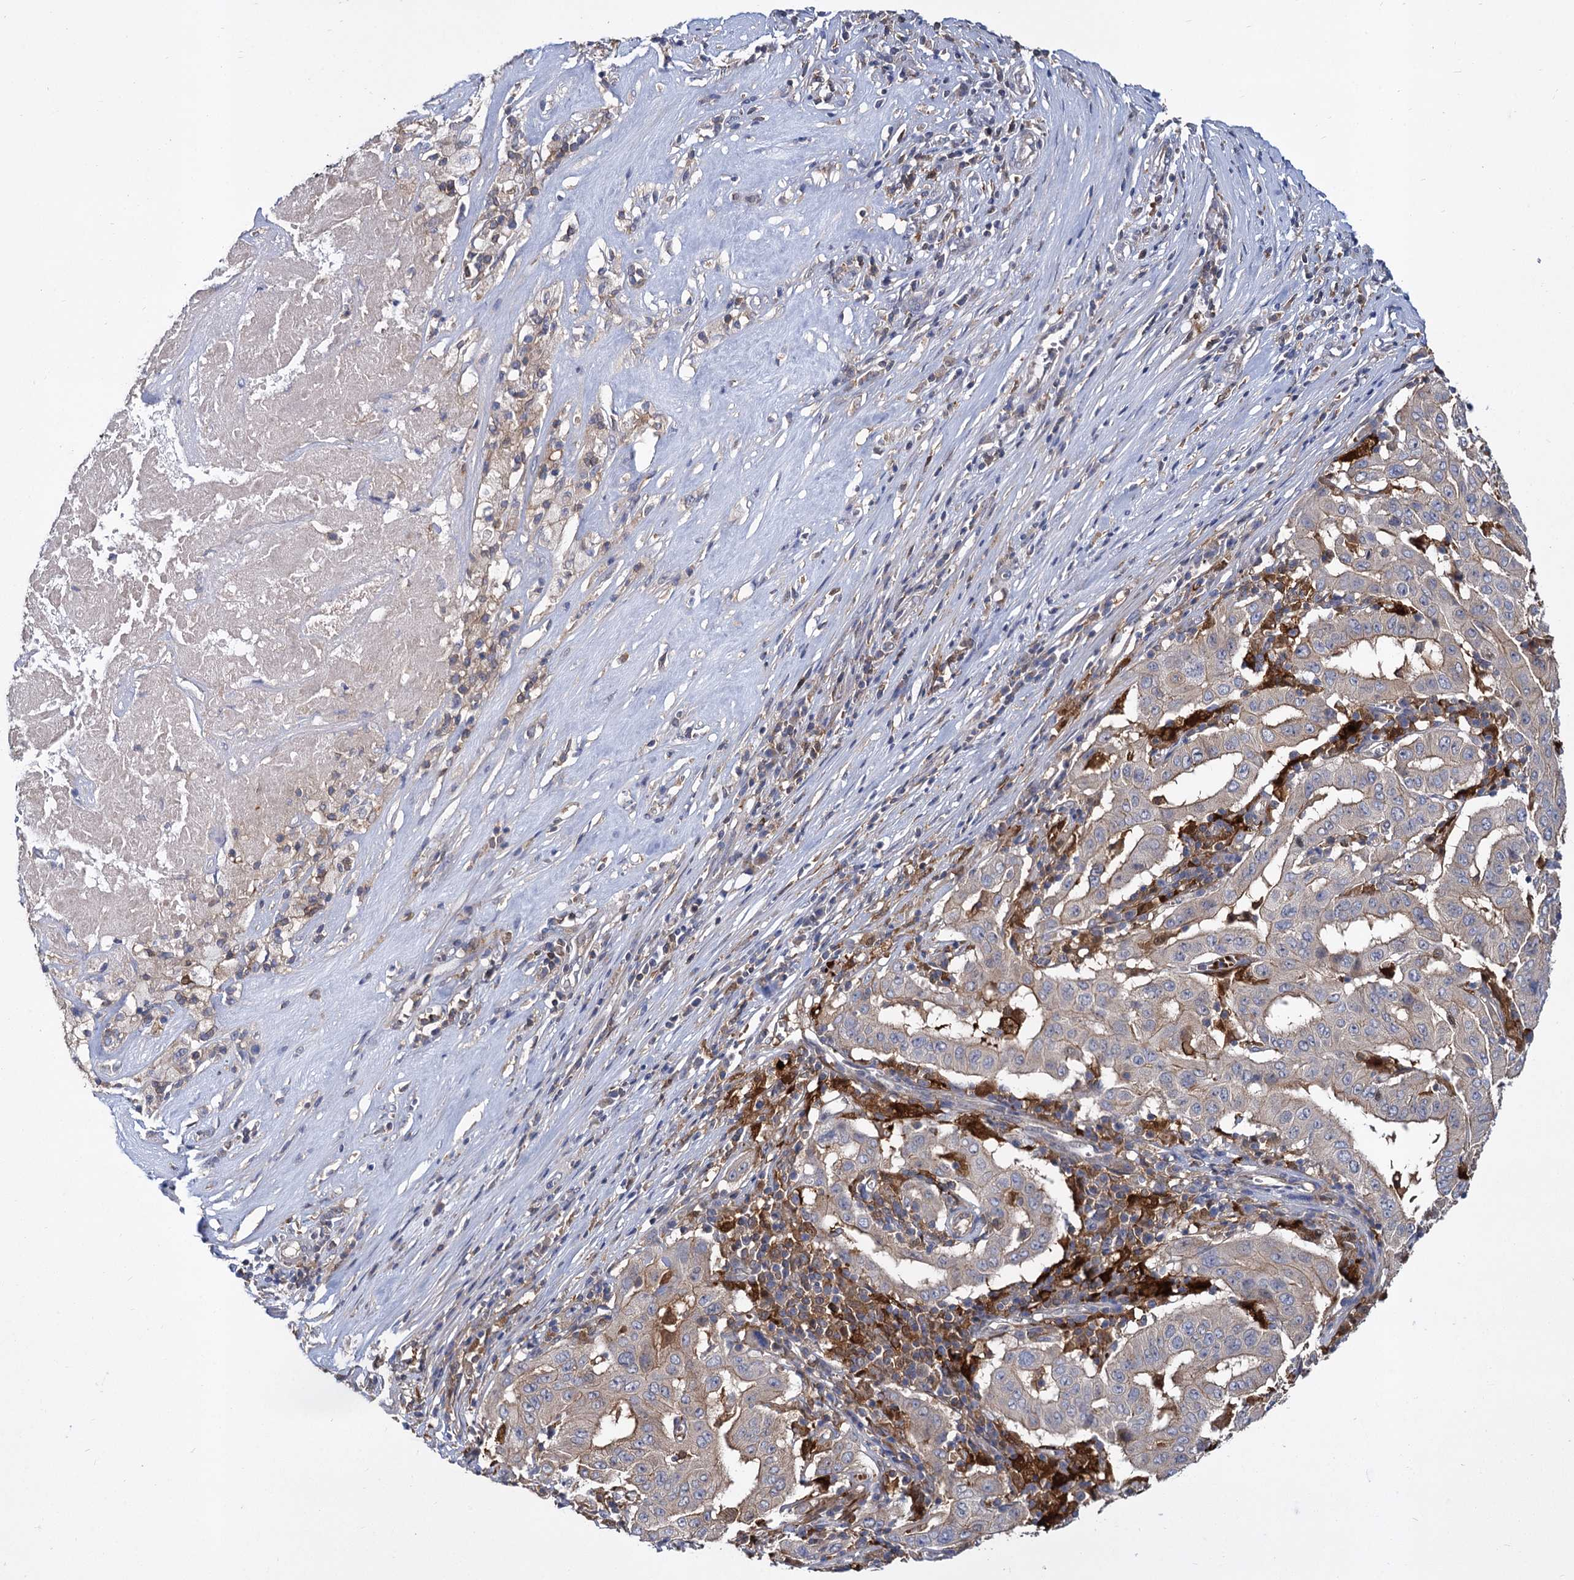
{"staining": {"intensity": "weak", "quantity": "<25%", "location": "cytoplasmic/membranous"}, "tissue": "pancreatic cancer", "cell_type": "Tumor cells", "image_type": "cancer", "snomed": [{"axis": "morphology", "description": "Adenocarcinoma, NOS"}, {"axis": "topography", "description": "Pancreas"}], "caption": "High power microscopy histopathology image of an IHC image of pancreatic cancer, revealing no significant expression in tumor cells.", "gene": "GCLC", "patient": {"sex": "male", "age": 63}}